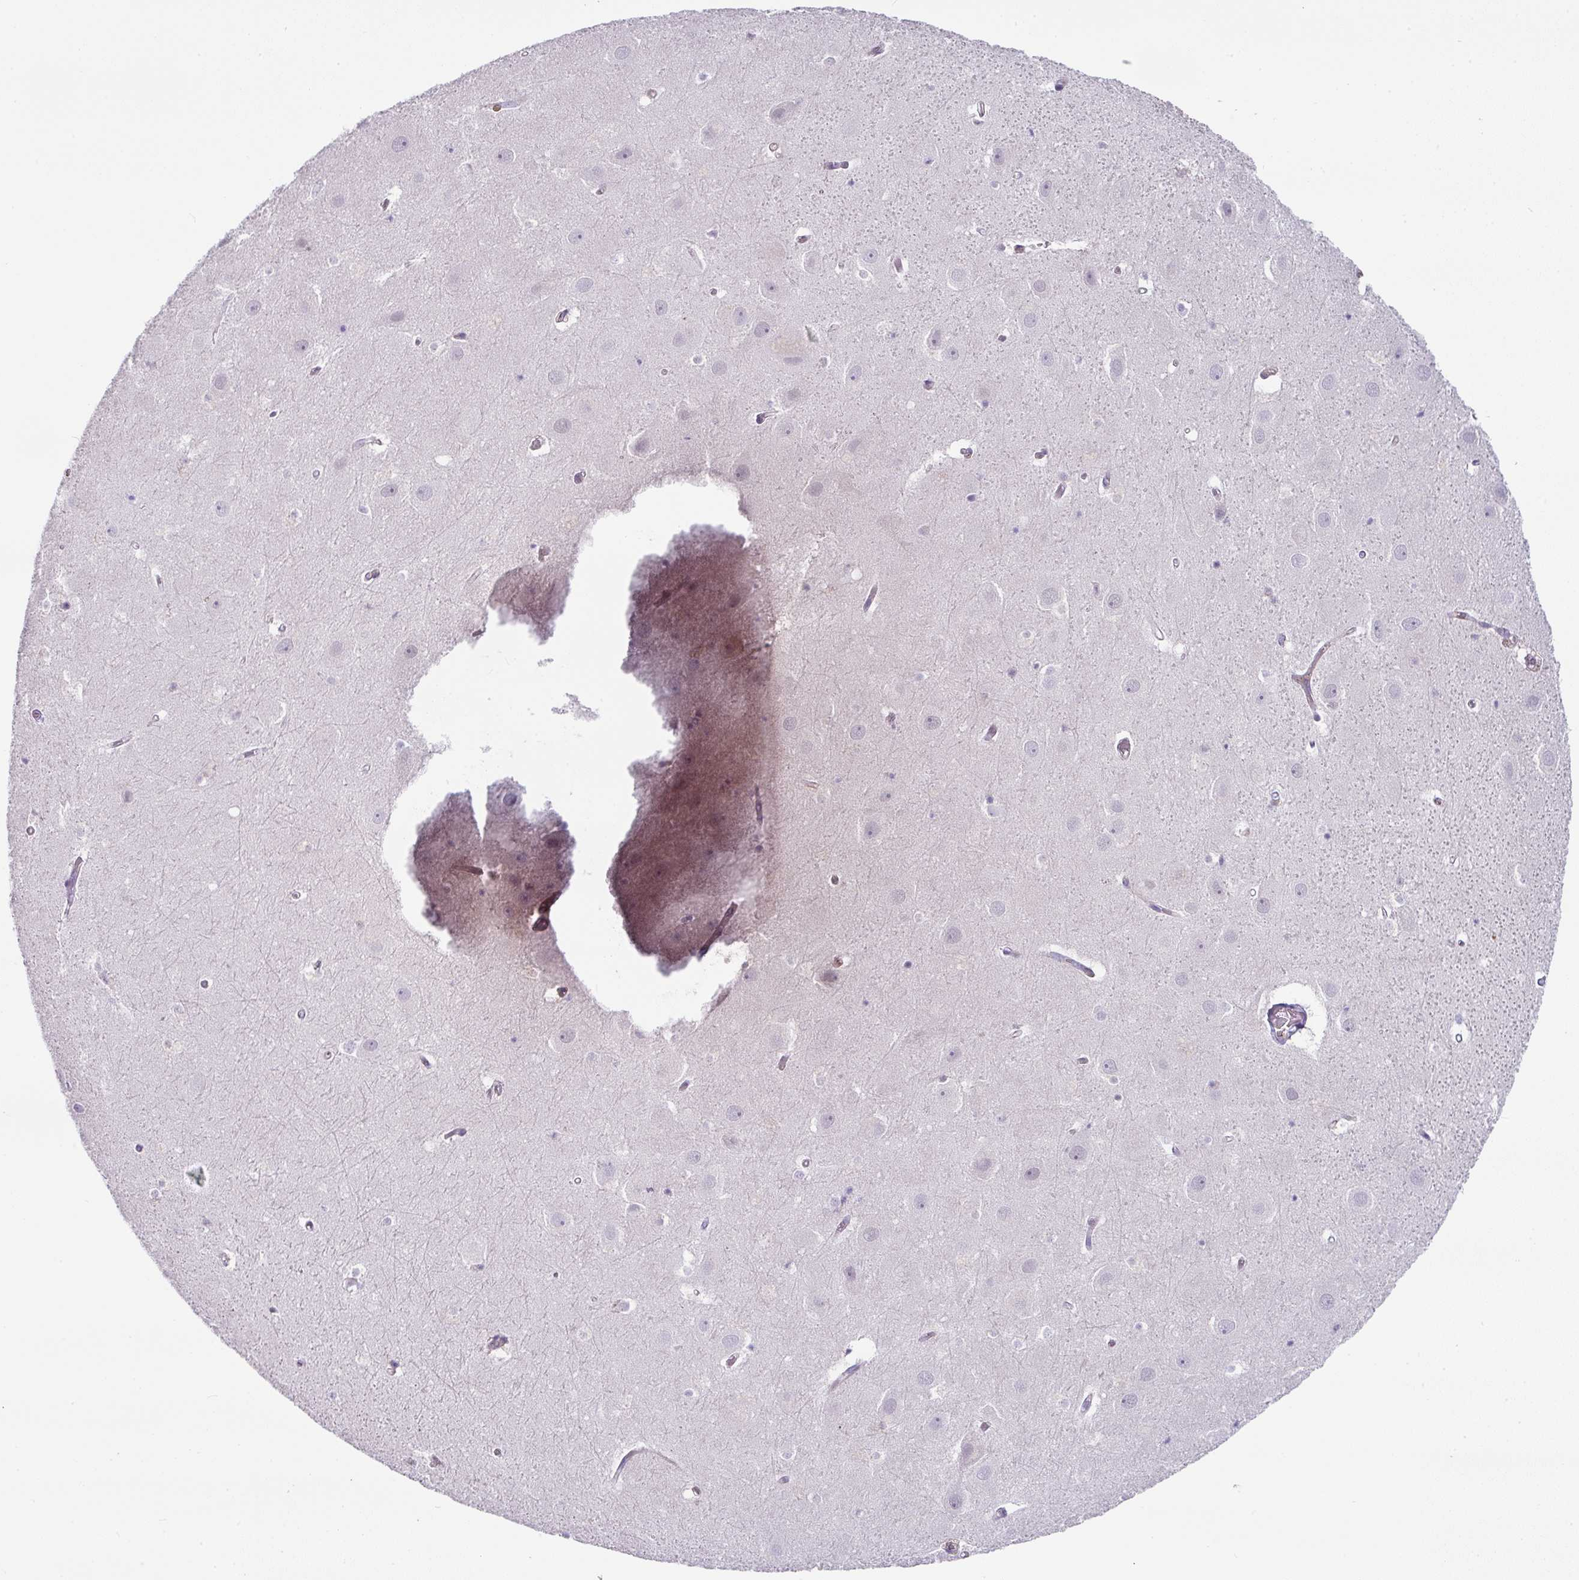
{"staining": {"intensity": "negative", "quantity": "none", "location": "none"}, "tissue": "hippocampus", "cell_type": "Glial cells", "image_type": "normal", "snomed": [{"axis": "morphology", "description": "Normal tissue, NOS"}, {"axis": "topography", "description": "Hippocampus"}], "caption": "Human hippocampus stained for a protein using immunohistochemistry shows no expression in glial cells.", "gene": "FGF17", "patient": {"sex": "female", "age": 52}}